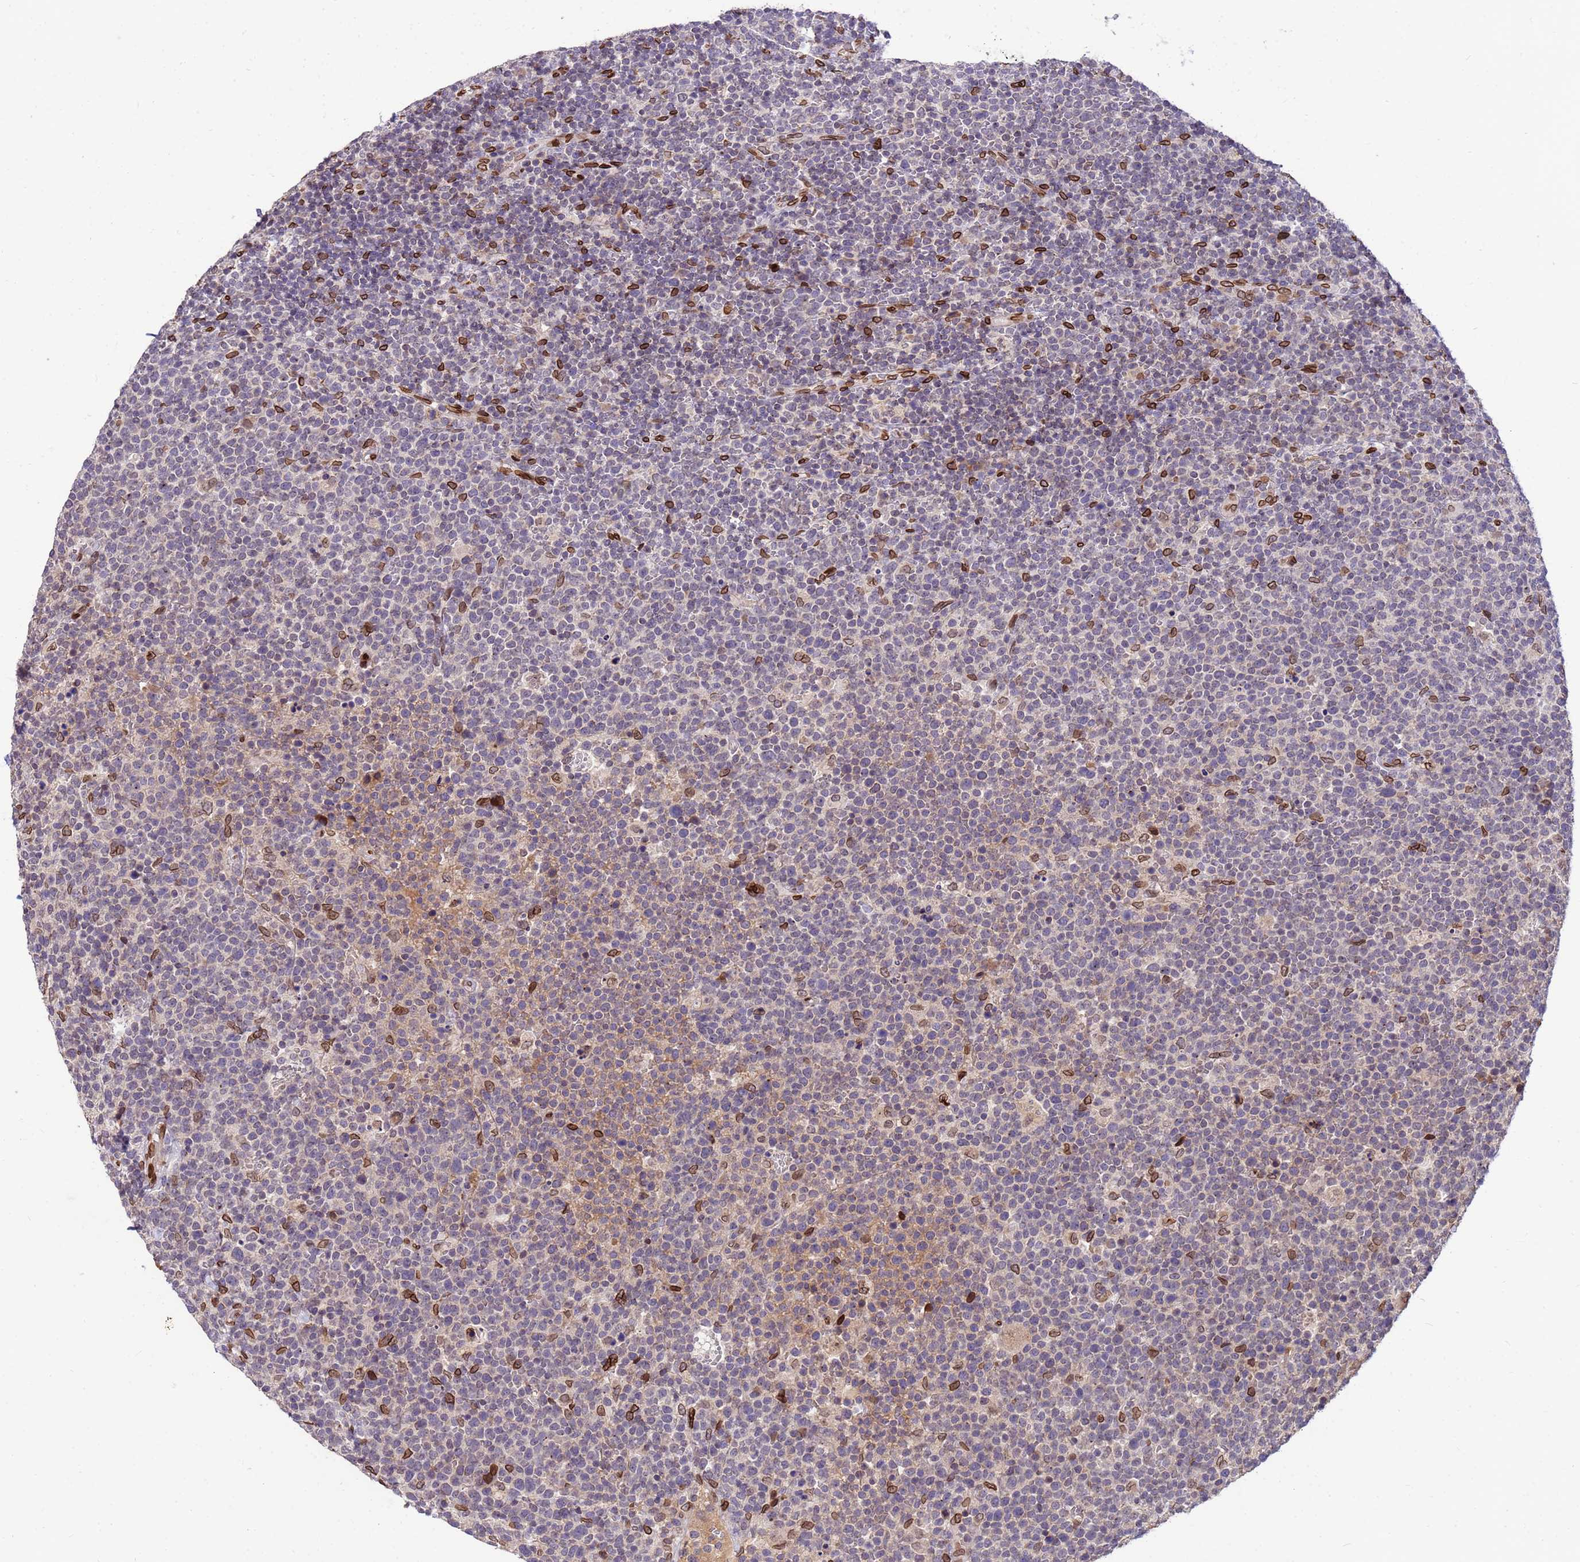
{"staining": {"intensity": "negative", "quantity": "none", "location": "none"}, "tissue": "lymphoma", "cell_type": "Tumor cells", "image_type": "cancer", "snomed": [{"axis": "morphology", "description": "Malignant lymphoma, non-Hodgkin's type, High grade"}, {"axis": "topography", "description": "Lymph node"}], "caption": "A high-resolution photomicrograph shows immunohistochemistry (IHC) staining of high-grade malignant lymphoma, non-Hodgkin's type, which reveals no significant positivity in tumor cells.", "gene": "GPR135", "patient": {"sex": "male", "age": 61}}